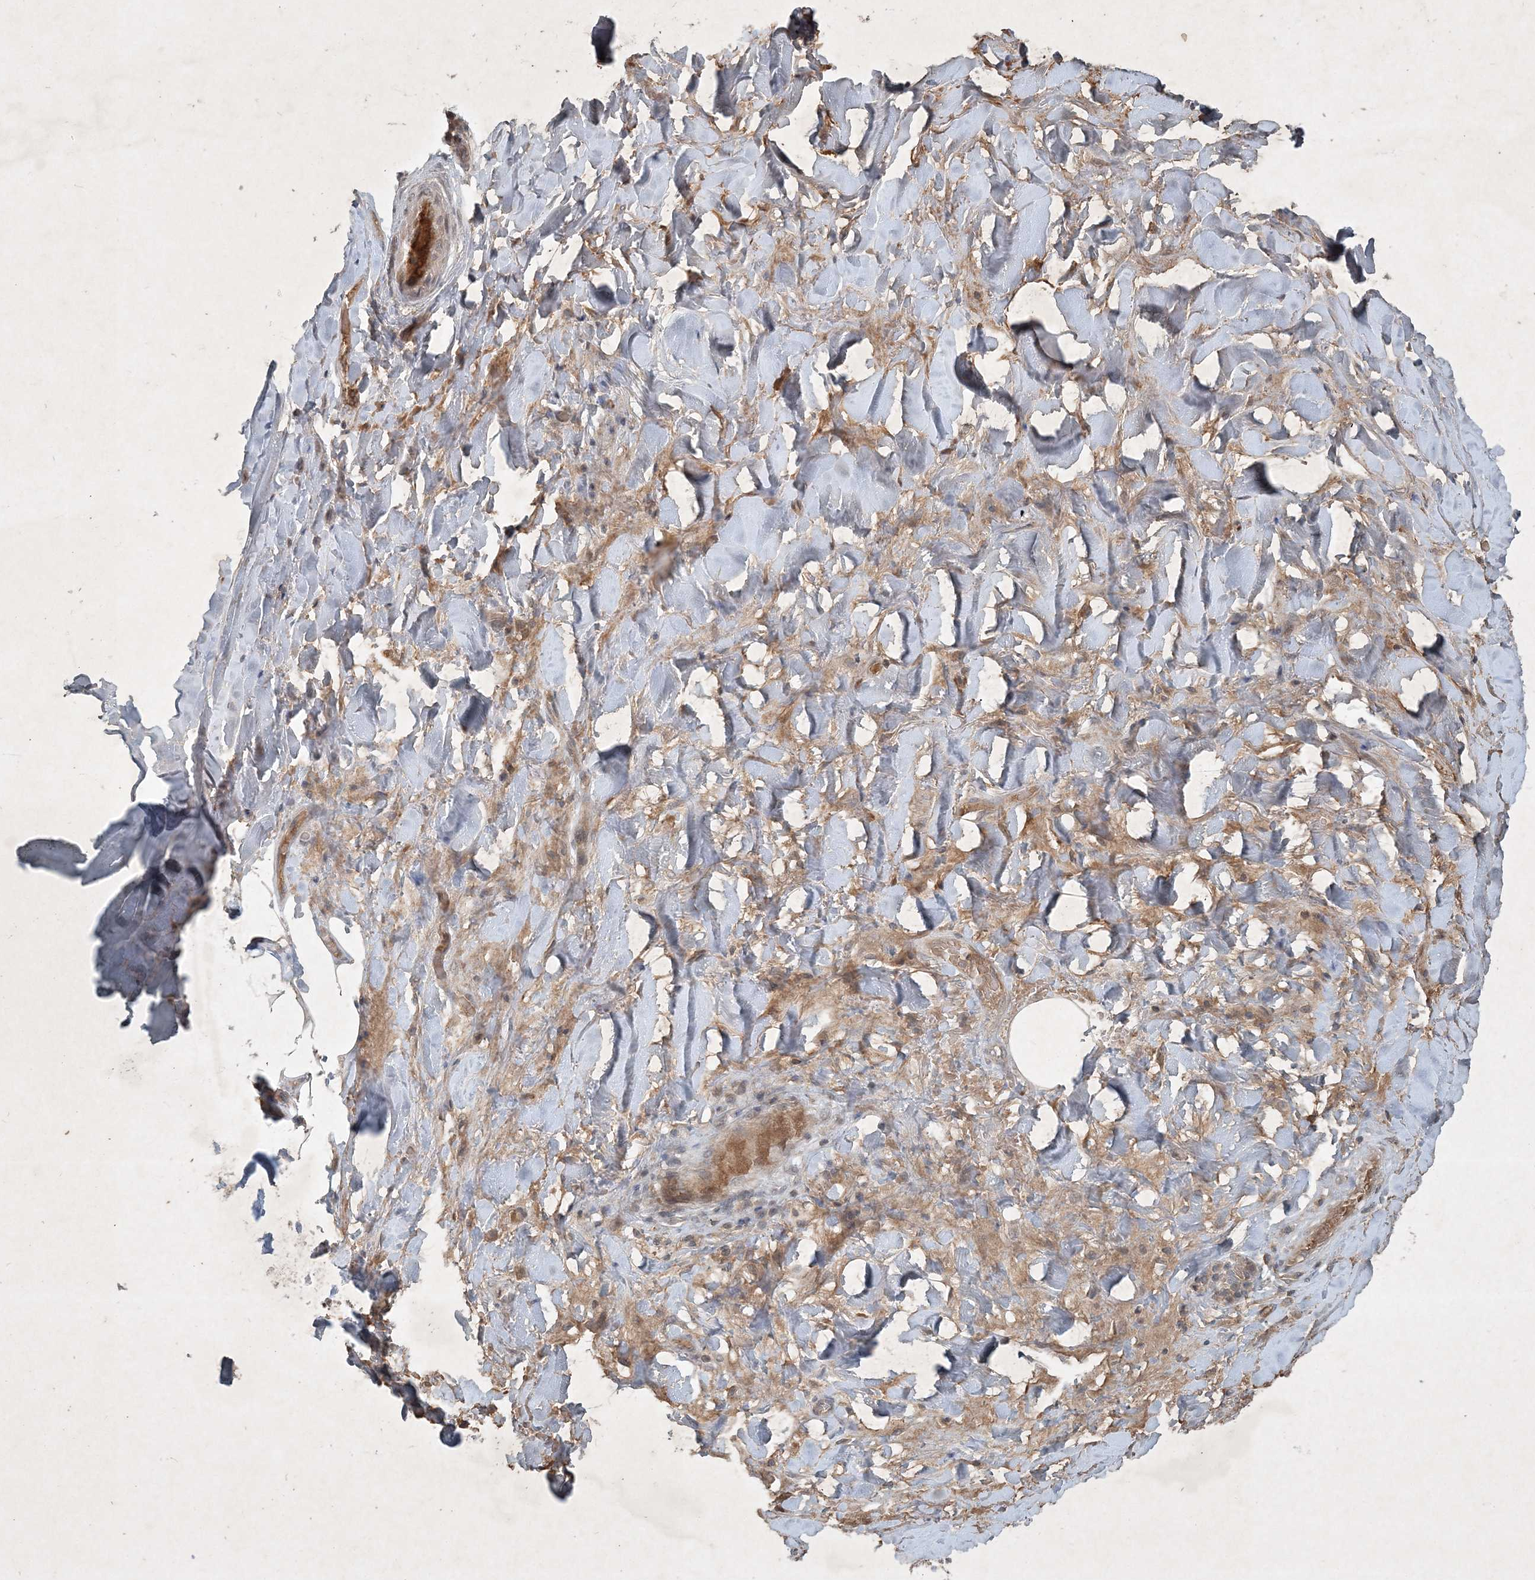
{"staining": {"intensity": "moderate", "quantity": ">75%", "location": "cytoplasmic/membranous"}, "tissue": "adipose tissue", "cell_type": "Adipocytes", "image_type": "normal", "snomed": [{"axis": "morphology", "description": "Normal tissue, NOS"}, {"axis": "morphology", "description": "Squamous cell carcinoma, NOS"}, {"axis": "topography", "description": "Lymph node"}, {"axis": "topography", "description": "Bronchus"}, {"axis": "topography", "description": "Lung"}], "caption": "A high-resolution micrograph shows immunohistochemistry staining of unremarkable adipose tissue, which exhibits moderate cytoplasmic/membranous staining in about >75% of adipocytes. The protein of interest is stained brown, and the nuclei are stained in blue (DAB IHC with brightfield microscopy, high magnification).", "gene": "TNFAIP6", "patient": {"sex": "male", "age": 66}}